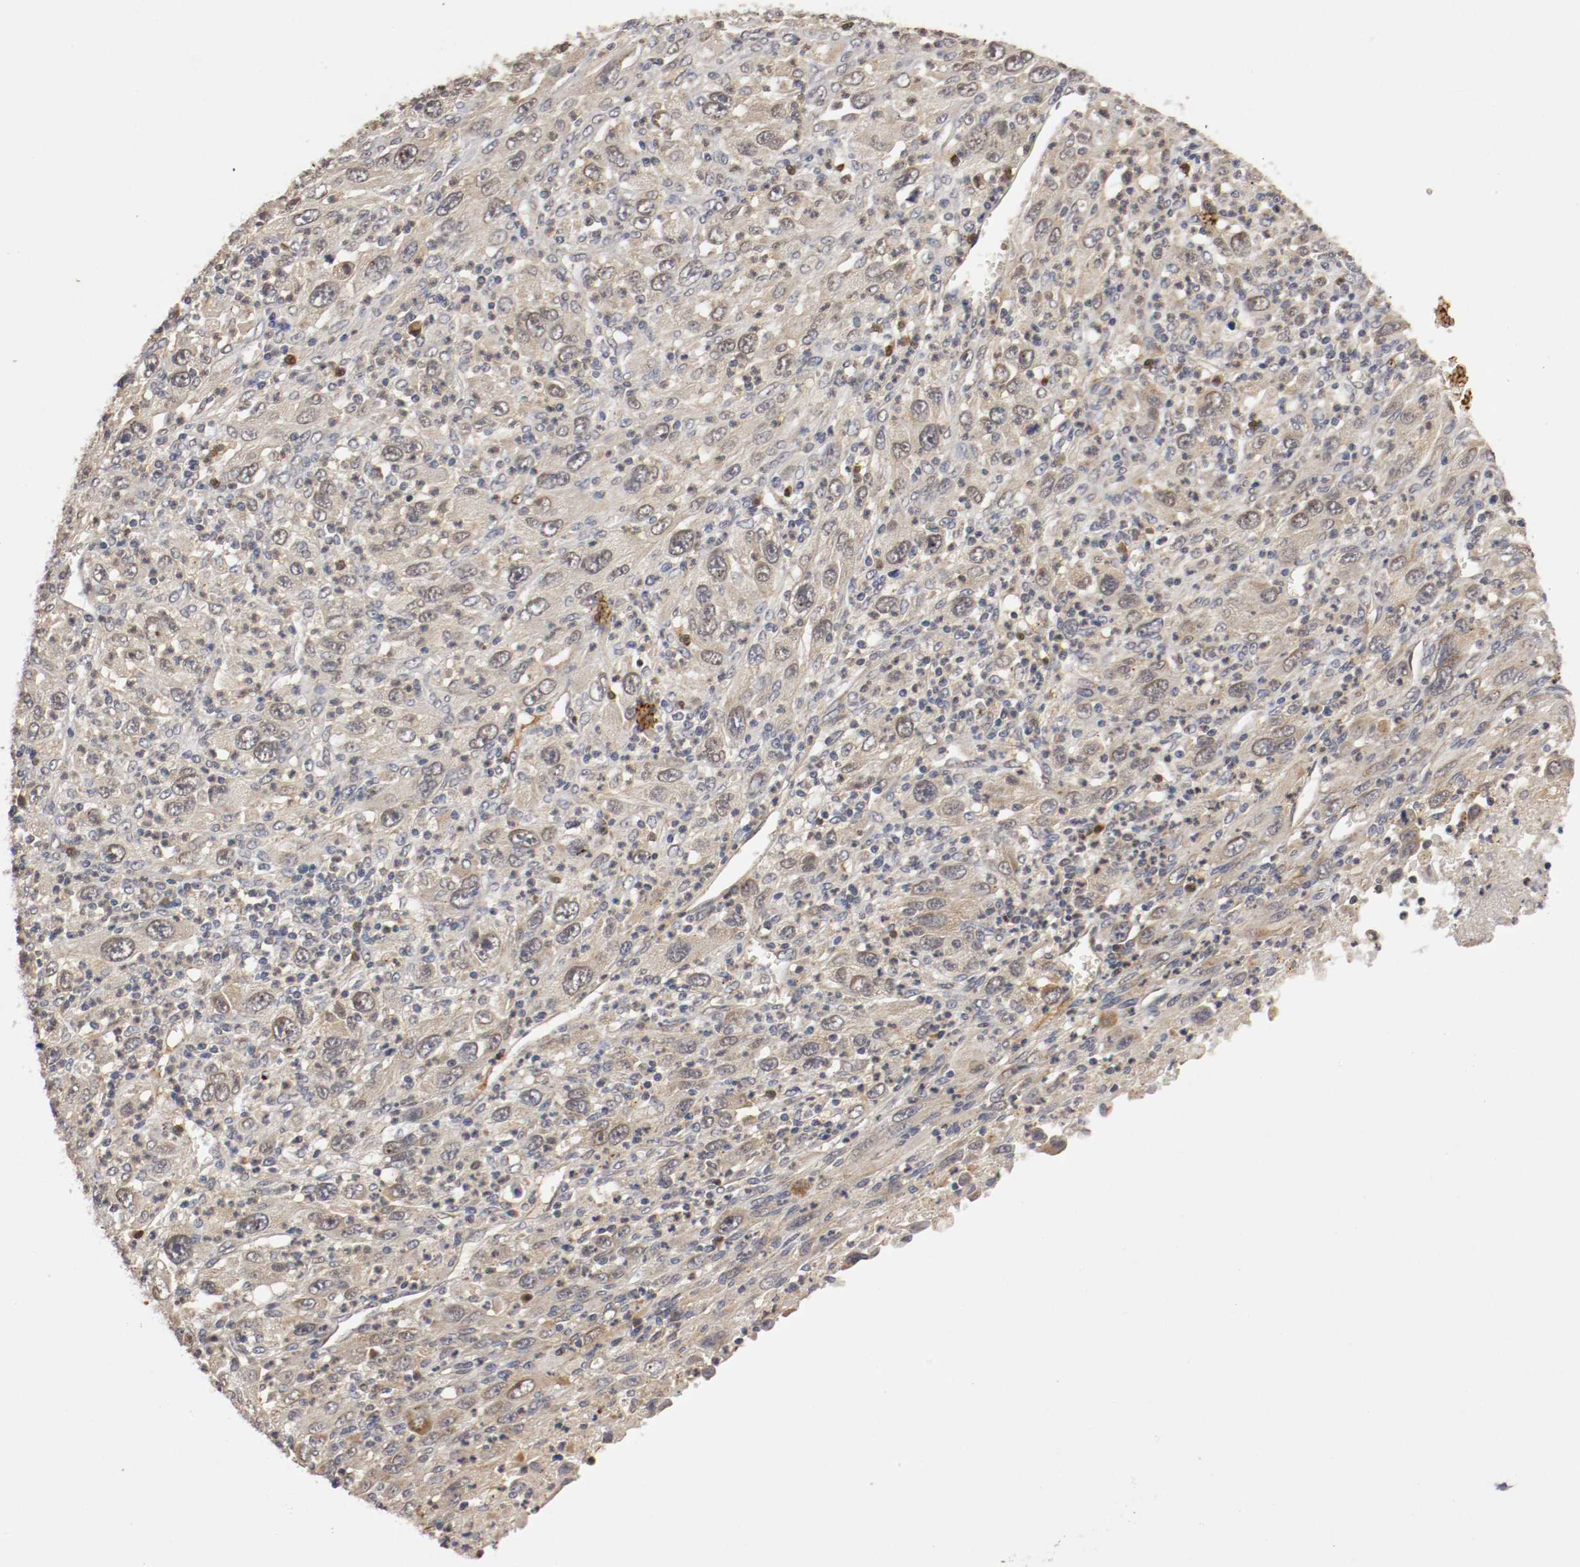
{"staining": {"intensity": "weak", "quantity": "25%-75%", "location": "cytoplasmic/membranous"}, "tissue": "melanoma", "cell_type": "Tumor cells", "image_type": "cancer", "snomed": [{"axis": "morphology", "description": "Malignant melanoma, Metastatic site"}, {"axis": "topography", "description": "Skin"}], "caption": "This is an image of immunohistochemistry (IHC) staining of malignant melanoma (metastatic site), which shows weak expression in the cytoplasmic/membranous of tumor cells.", "gene": "TNFRSF1B", "patient": {"sex": "female", "age": 56}}